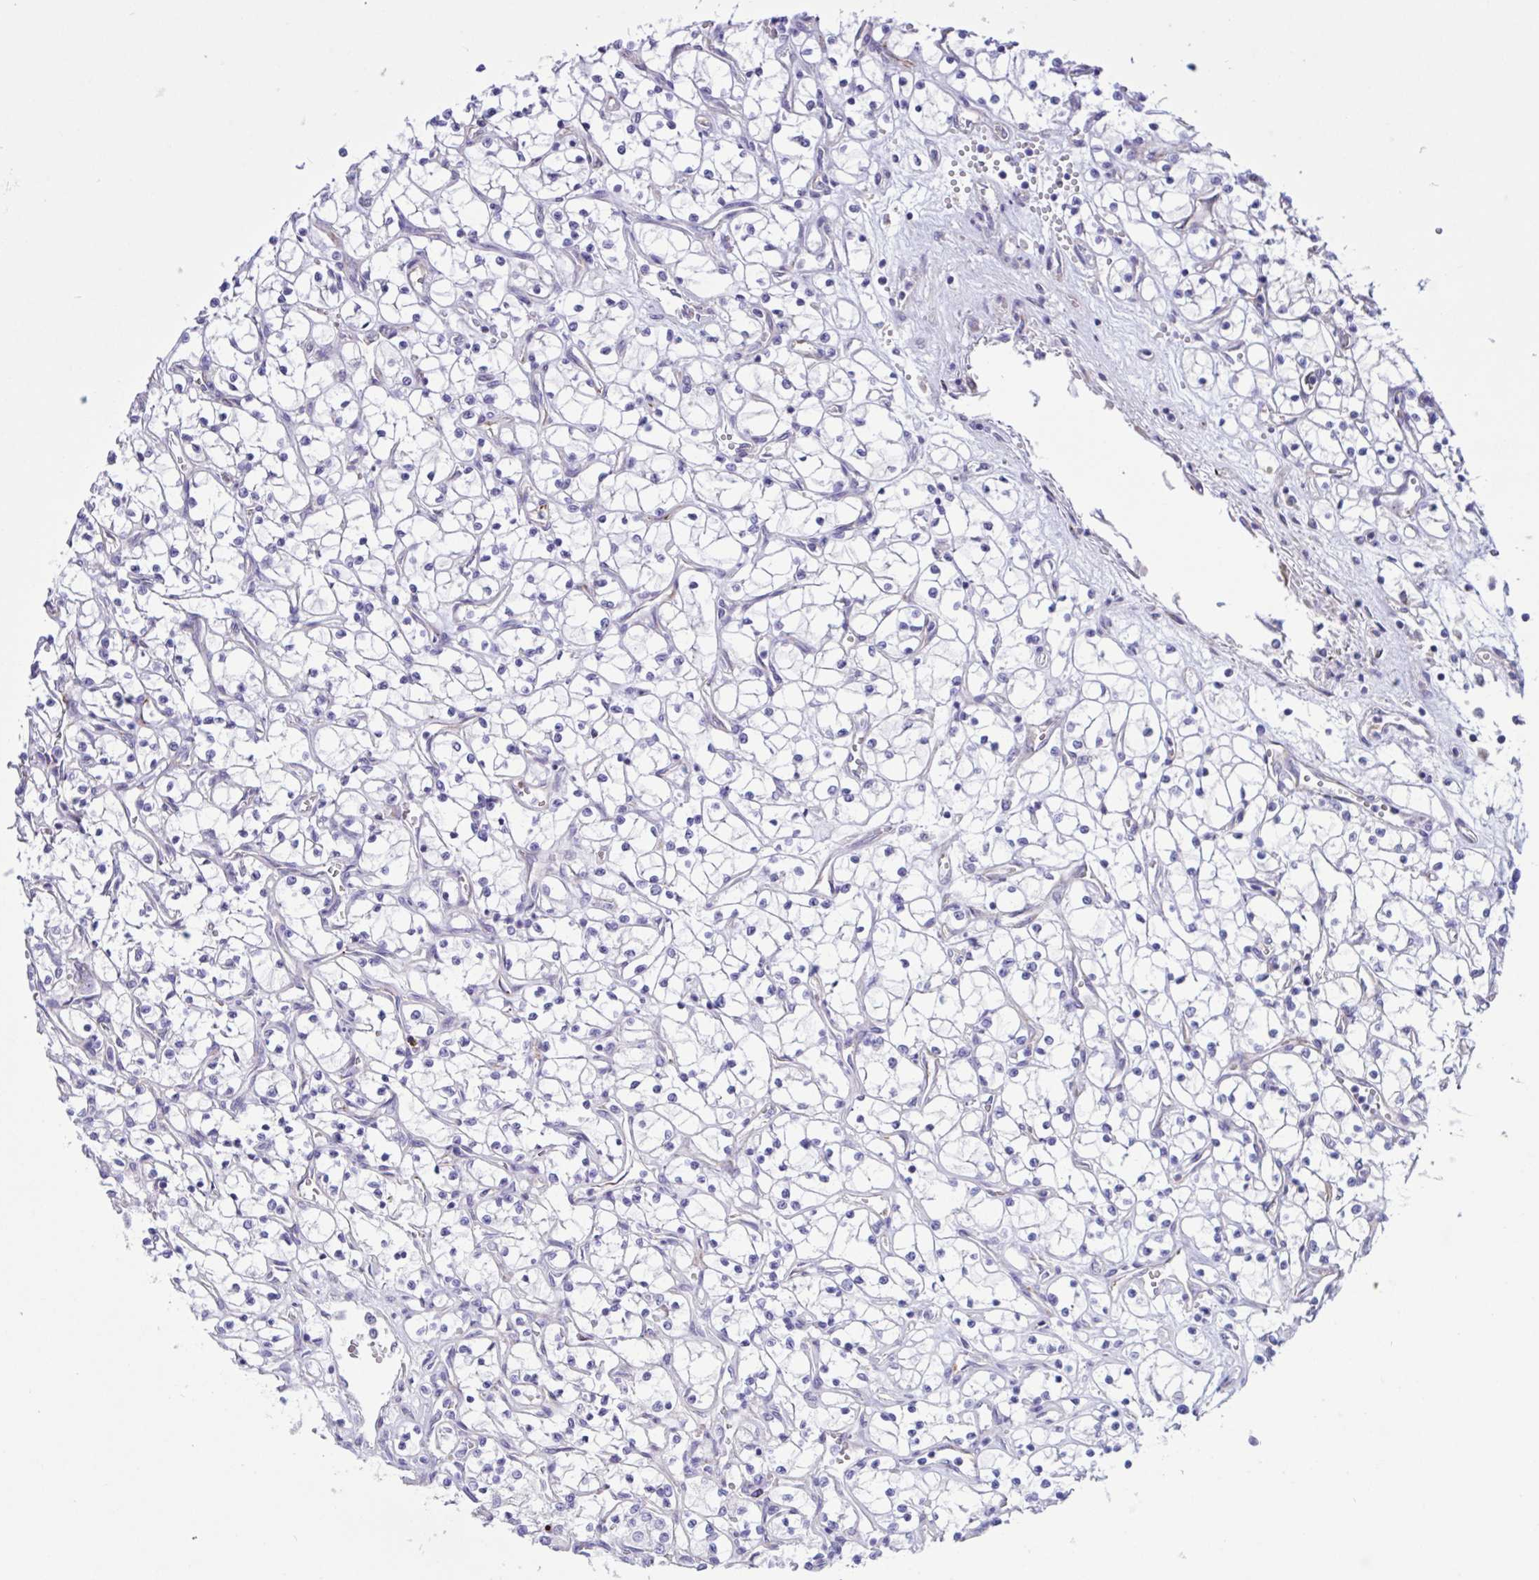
{"staining": {"intensity": "negative", "quantity": "none", "location": "none"}, "tissue": "renal cancer", "cell_type": "Tumor cells", "image_type": "cancer", "snomed": [{"axis": "morphology", "description": "Adenocarcinoma, NOS"}, {"axis": "topography", "description": "Kidney"}], "caption": "Photomicrograph shows no protein expression in tumor cells of adenocarcinoma (renal) tissue.", "gene": "DSC3", "patient": {"sex": "female", "age": 69}}